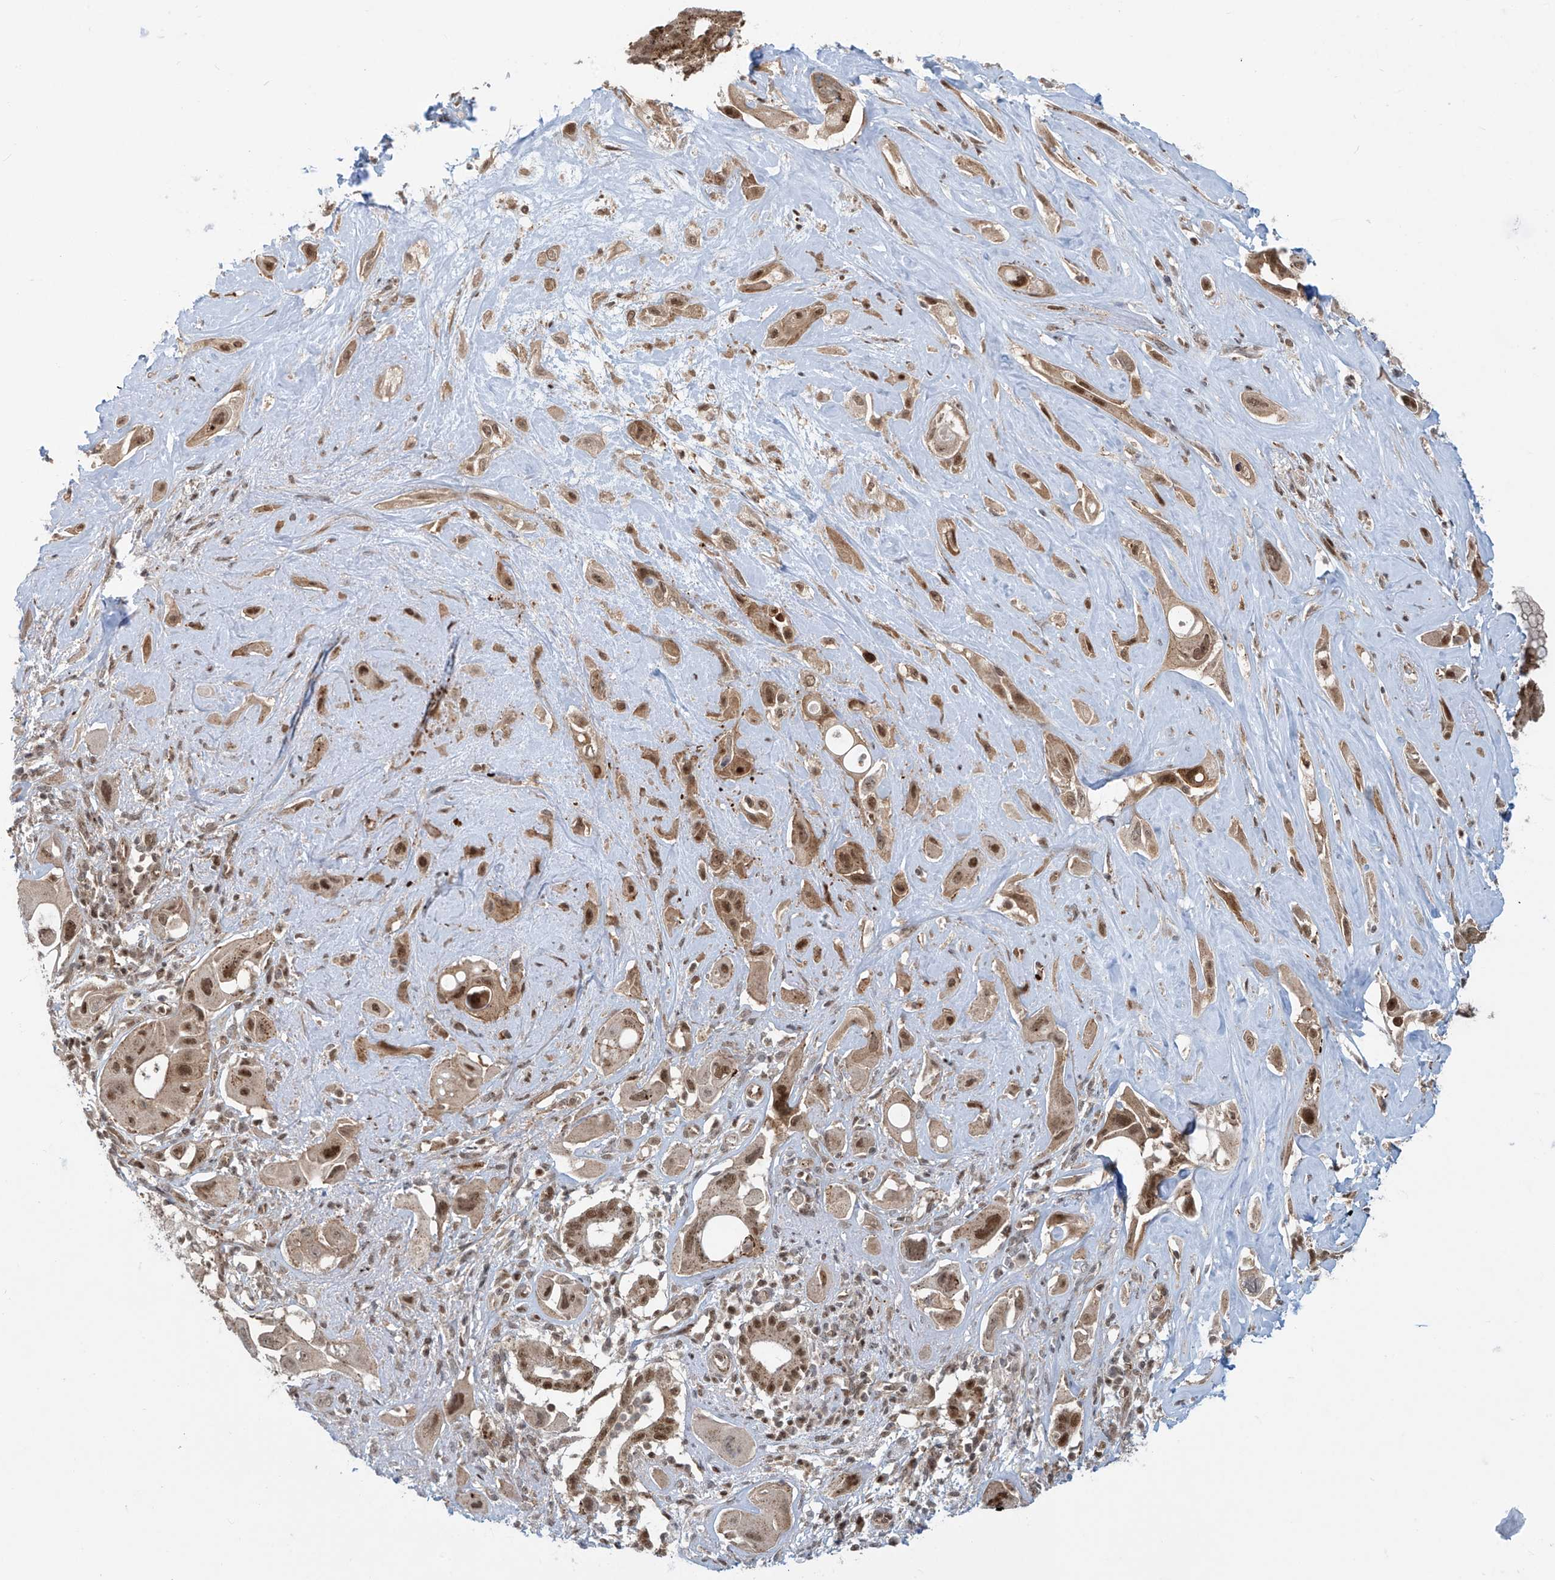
{"staining": {"intensity": "moderate", "quantity": ">75%", "location": "cytoplasmic/membranous,nuclear"}, "tissue": "pancreatic cancer", "cell_type": "Tumor cells", "image_type": "cancer", "snomed": [{"axis": "morphology", "description": "Adenocarcinoma, NOS"}, {"axis": "topography", "description": "Pancreas"}], "caption": "Approximately >75% of tumor cells in human pancreatic cancer exhibit moderate cytoplasmic/membranous and nuclear protein expression as visualized by brown immunohistochemical staining.", "gene": "LAGE3", "patient": {"sex": "male", "age": 68}}